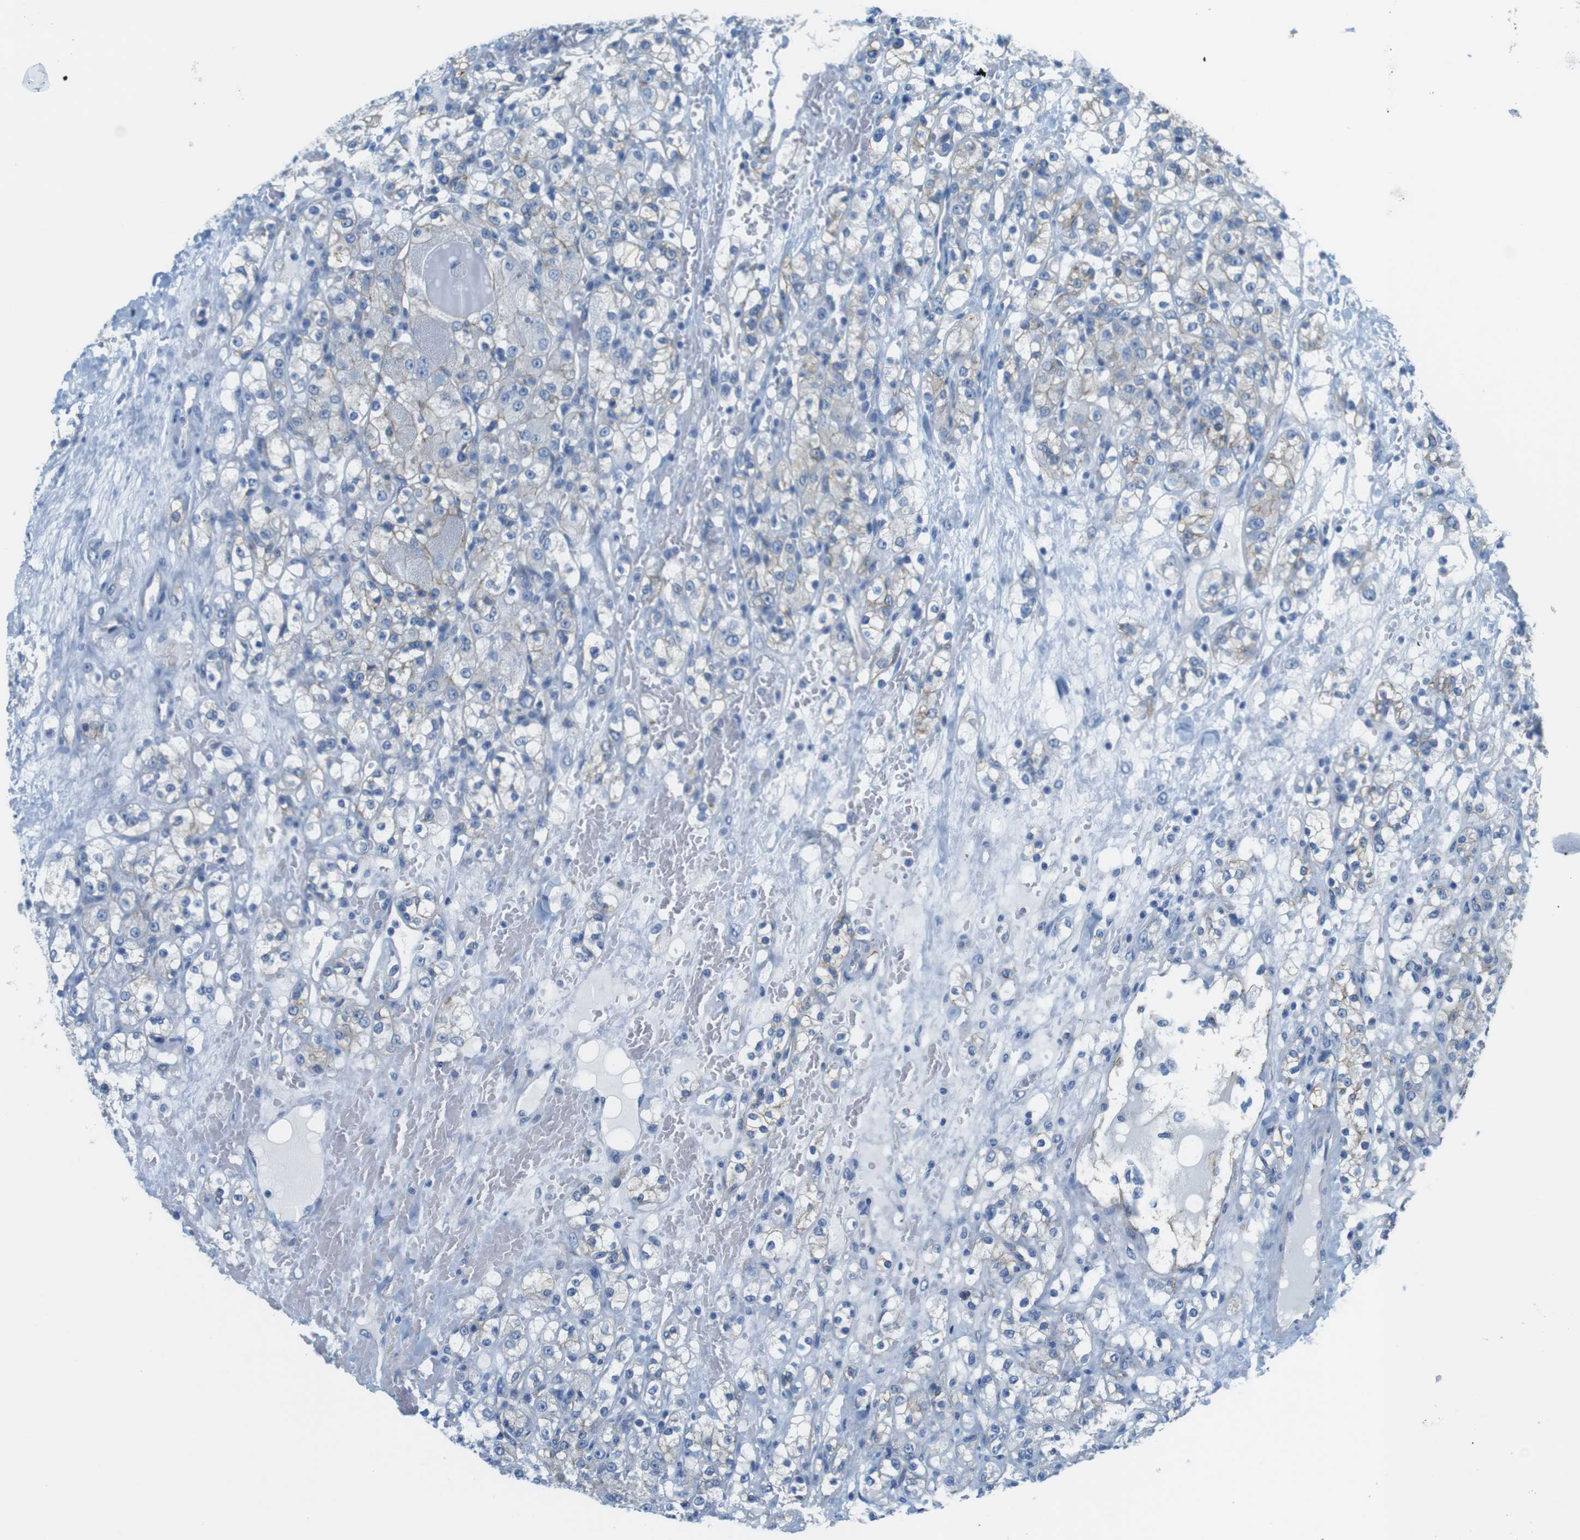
{"staining": {"intensity": "weak", "quantity": "<25%", "location": "cytoplasmic/membranous"}, "tissue": "renal cancer", "cell_type": "Tumor cells", "image_type": "cancer", "snomed": [{"axis": "morphology", "description": "Normal tissue, NOS"}, {"axis": "morphology", "description": "Adenocarcinoma, NOS"}, {"axis": "topography", "description": "Kidney"}], "caption": "This is an immunohistochemistry histopathology image of human renal cancer. There is no expression in tumor cells.", "gene": "SLC6A6", "patient": {"sex": "male", "age": 61}}